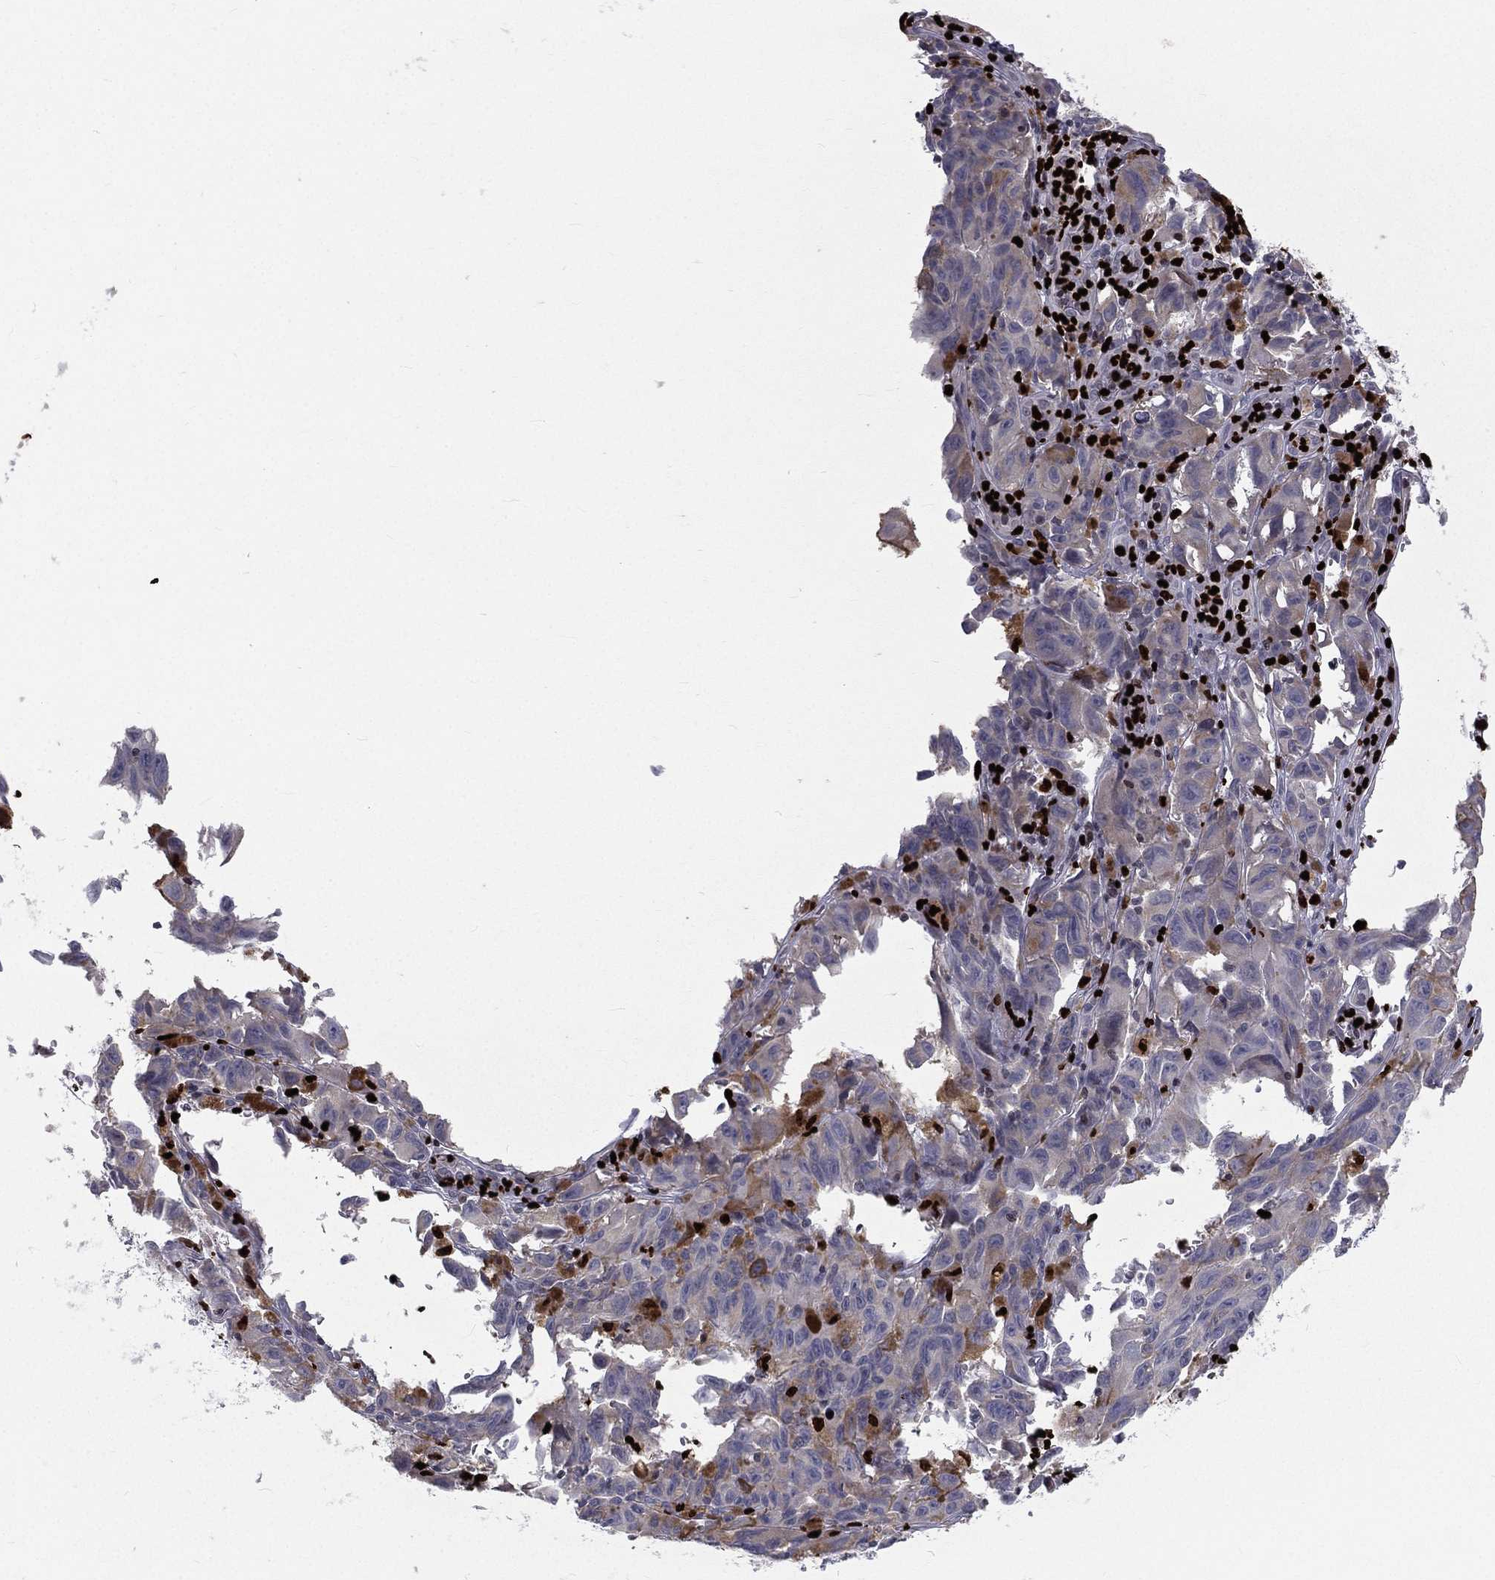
{"staining": {"intensity": "negative", "quantity": "none", "location": "none"}, "tissue": "melanoma", "cell_type": "Tumor cells", "image_type": "cancer", "snomed": [{"axis": "morphology", "description": "Malignant melanoma, NOS"}, {"axis": "topography", "description": "Vulva, labia, clitoris and Bartholin´s gland, NO"}], "caption": "A micrograph of malignant melanoma stained for a protein shows no brown staining in tumor cells. Nuclei are stained in blue.", "gene": "MNDA", "patient": {"sex": "female", "age": 75}}